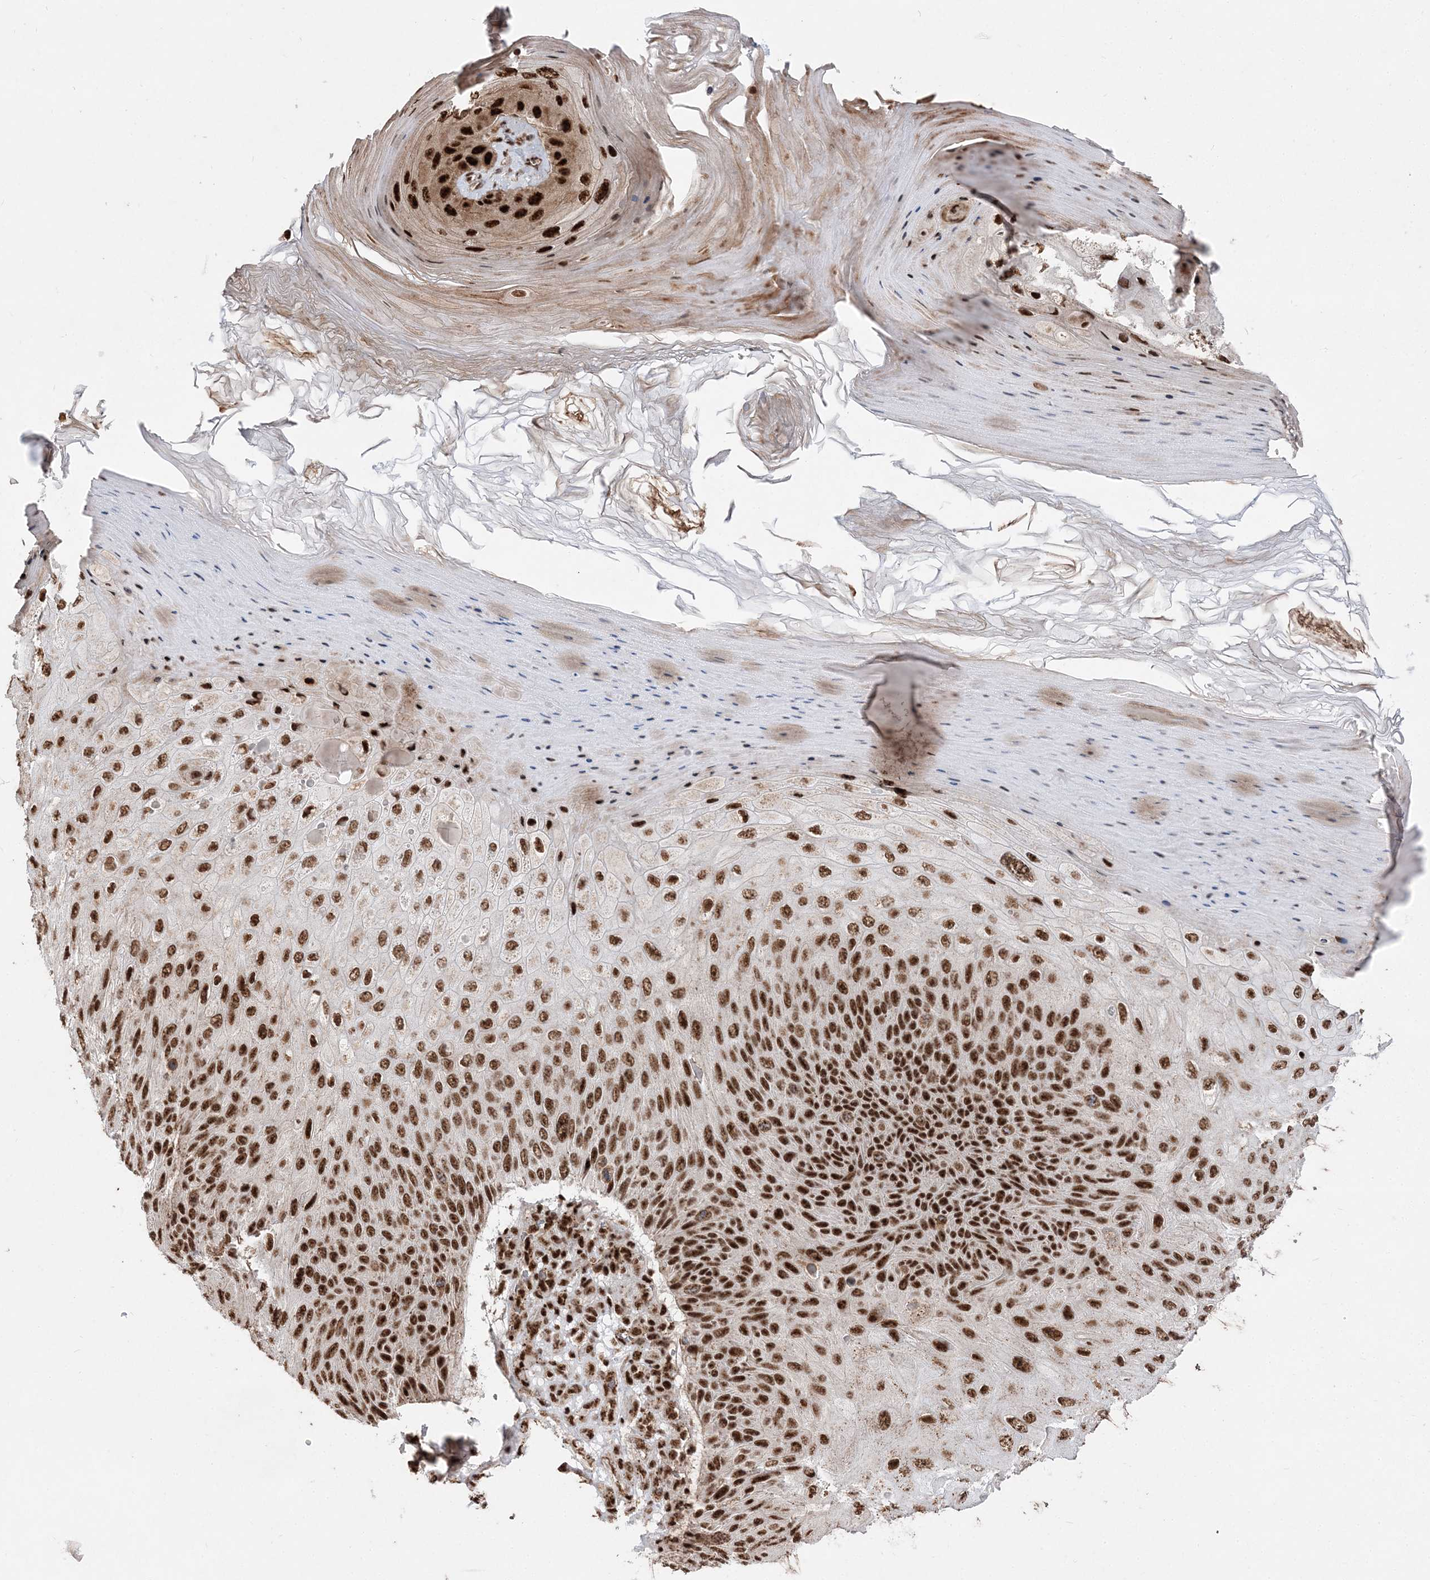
{"staining": {"intensity": "strong", "quantity": ">75%", "location": "nuclear"}, "tissue": "skin cancer", "cell_type": "Tumor cells", "image_type": "cancer", "snomed": [{"axis": "morphology", "description": "Squamous cell carcinoma, NOS"}, {"axis": "topography", "description": "Skin"}], "caption": "Tumor cells reveal high levels of strong nuclear staining in approximately >75% of cells in human skin cancer (squamous cell carcinoma).", "gene": "RBM17", "patient": {"sex": "female", "age": 88}}